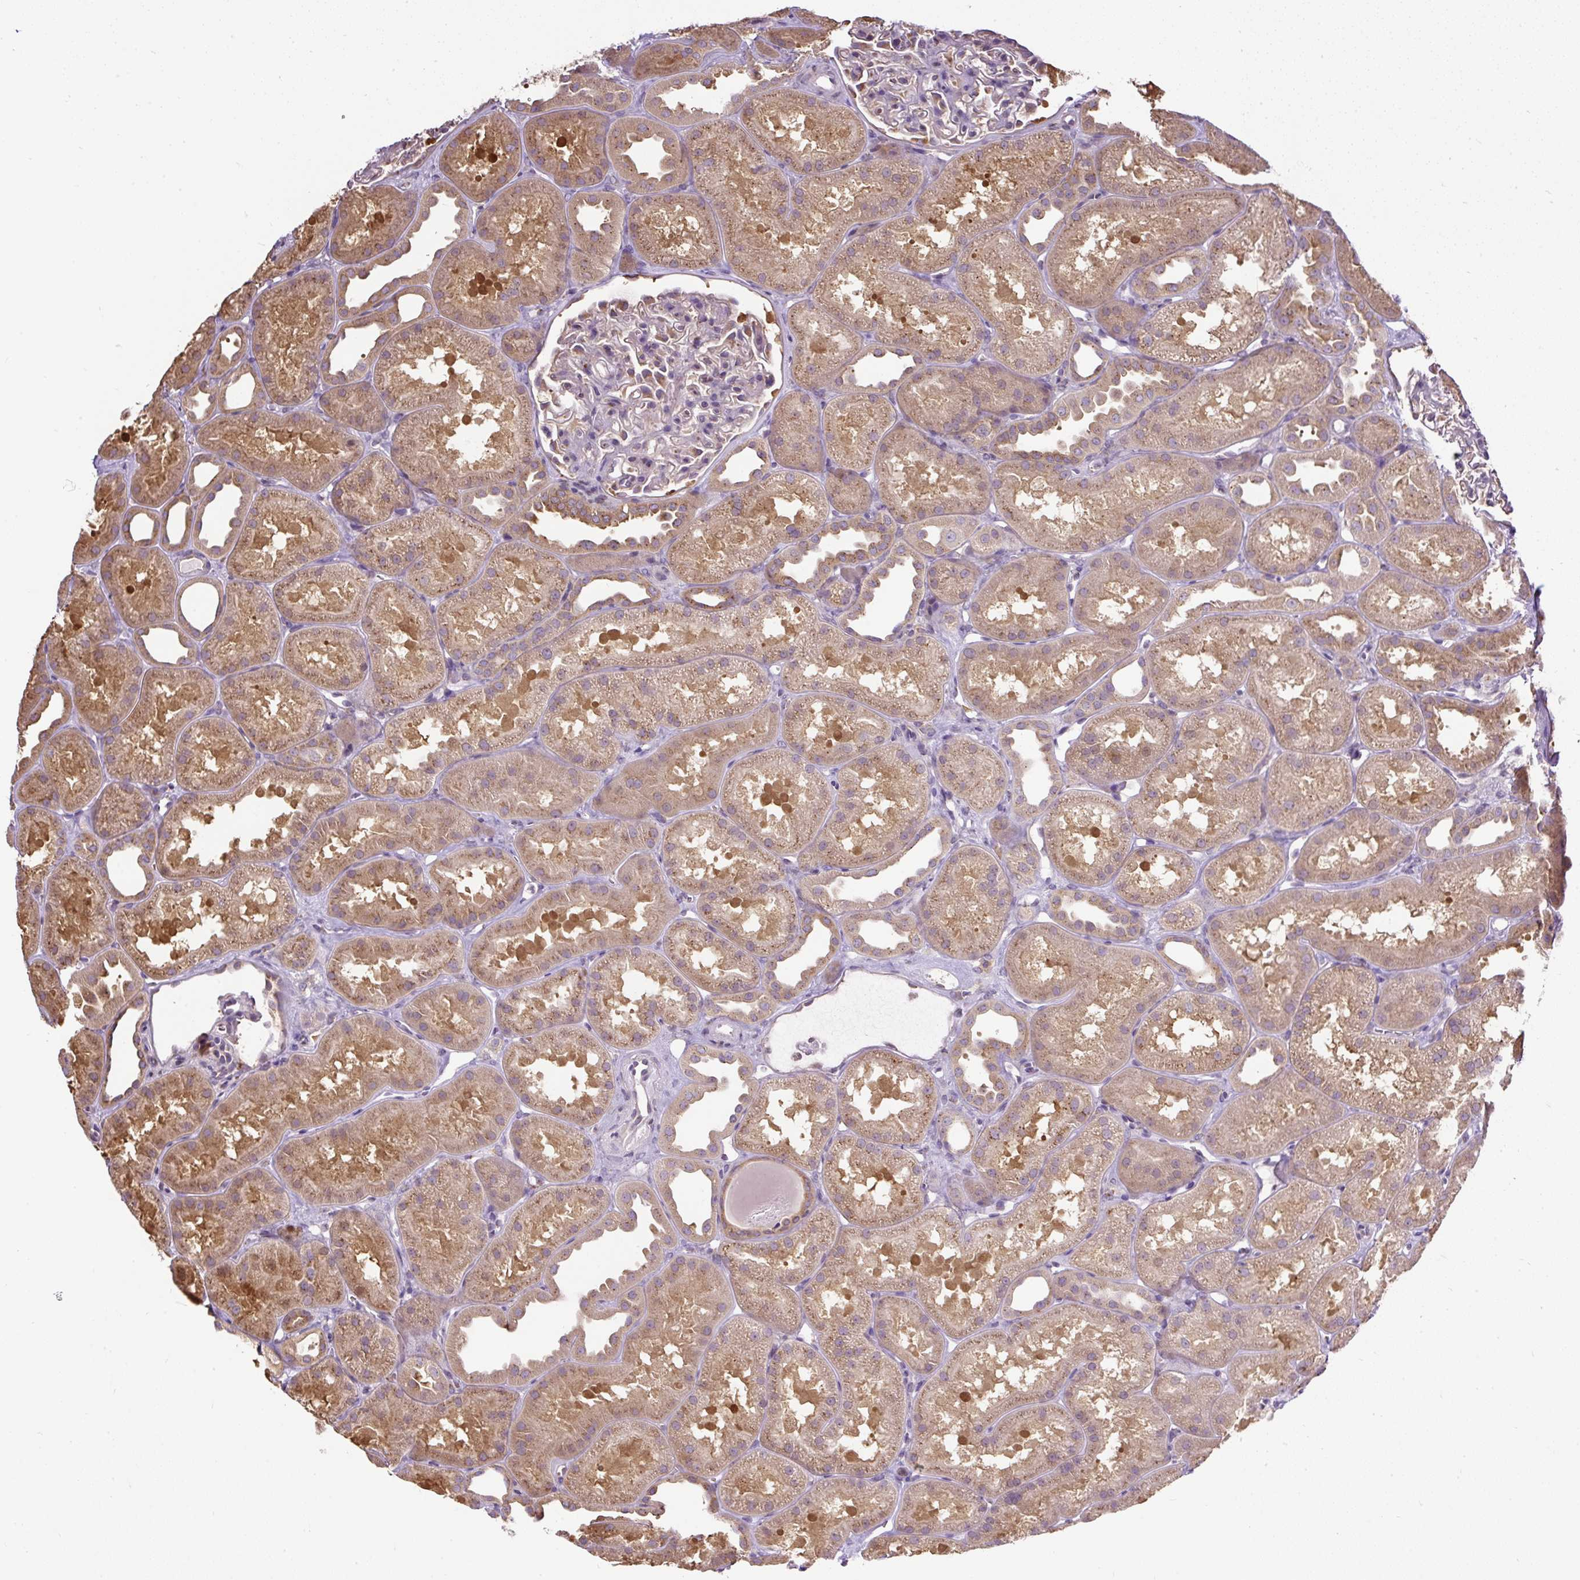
{"staining": {"intensity": "moderate", "quantity": "<25%", "location": "cytoplasmic/membranous"}, "tissue": "kidney", "cell_type": "Cells in glomeruli", "image_type": "normal", "snomed": [{"axis": "morphology", "description": "Normal tissue, NOS"}, {"axis": "topography", "description": "Kidney"}], "caption": "This image shows immunohistochemistry staining of unremarkable kidney, with low moderate cytoplasmic/membranous positivity in approximately <25% of cells in glomeruli.", "gene": "SMC4", "patient": {"sex": "male", "age": 61}}